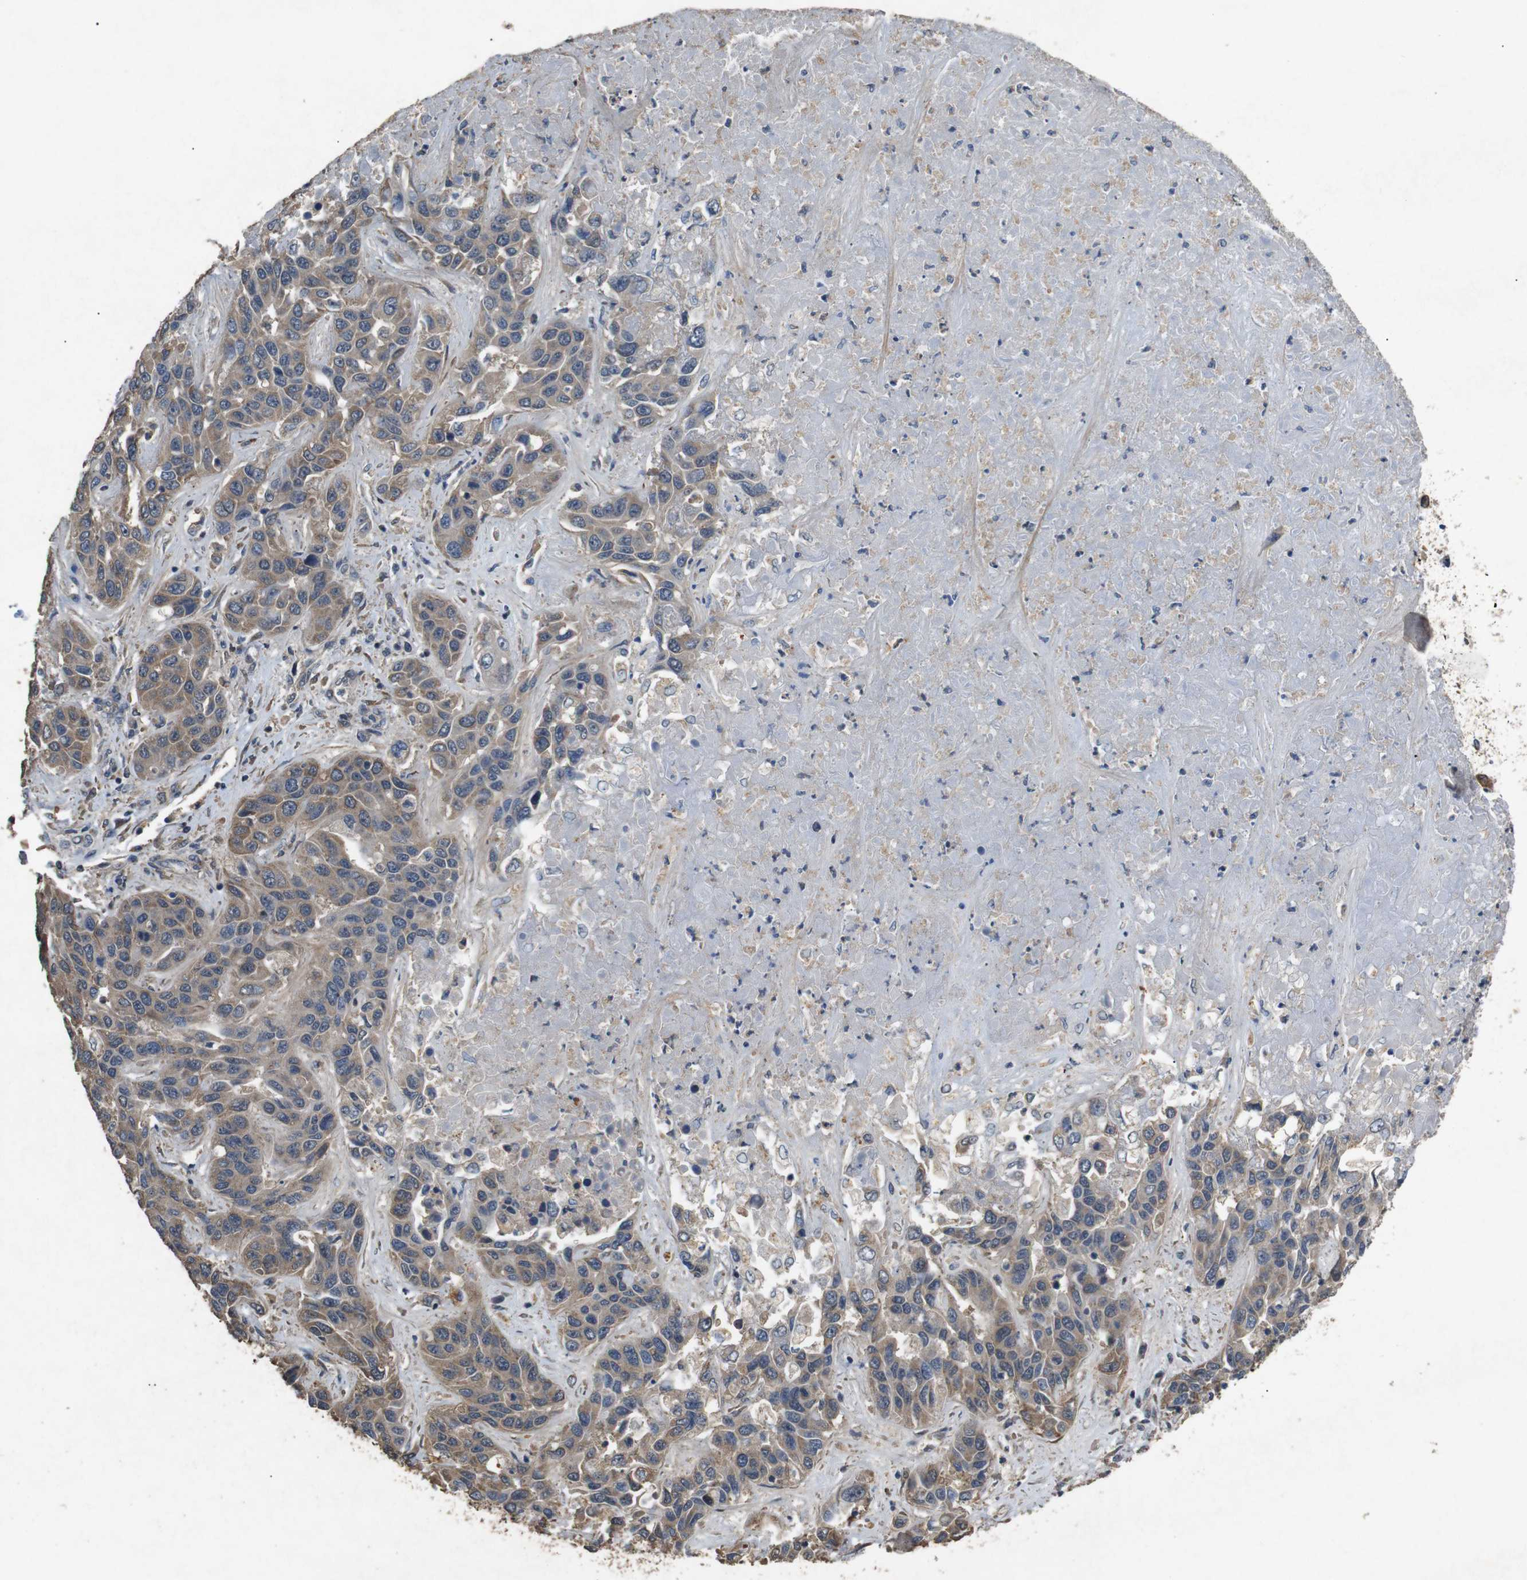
{"staining": {"intensity": "moderate", "quantity": ">75%", "location": "cytoplasmic/membranous"}, "tissue": "liver cancer", "cell_type": "Tumor cells", "image_type": "cancer", "snomed": [{"axis": "morphology", "description": "Cholangiocarcinoma"}, {"axis": "topography", "description": "Liver"}], "caption": "Immunohistochemistry image of human liver cholangiocarcinoma stained for a protein (brown), which exhibits medium levels of moderate cytoplasmic/membranous expression in approximately >75% of tumor cells.", "gene": "BNIP3", "patient": {"sex": "female", "age": 52}}